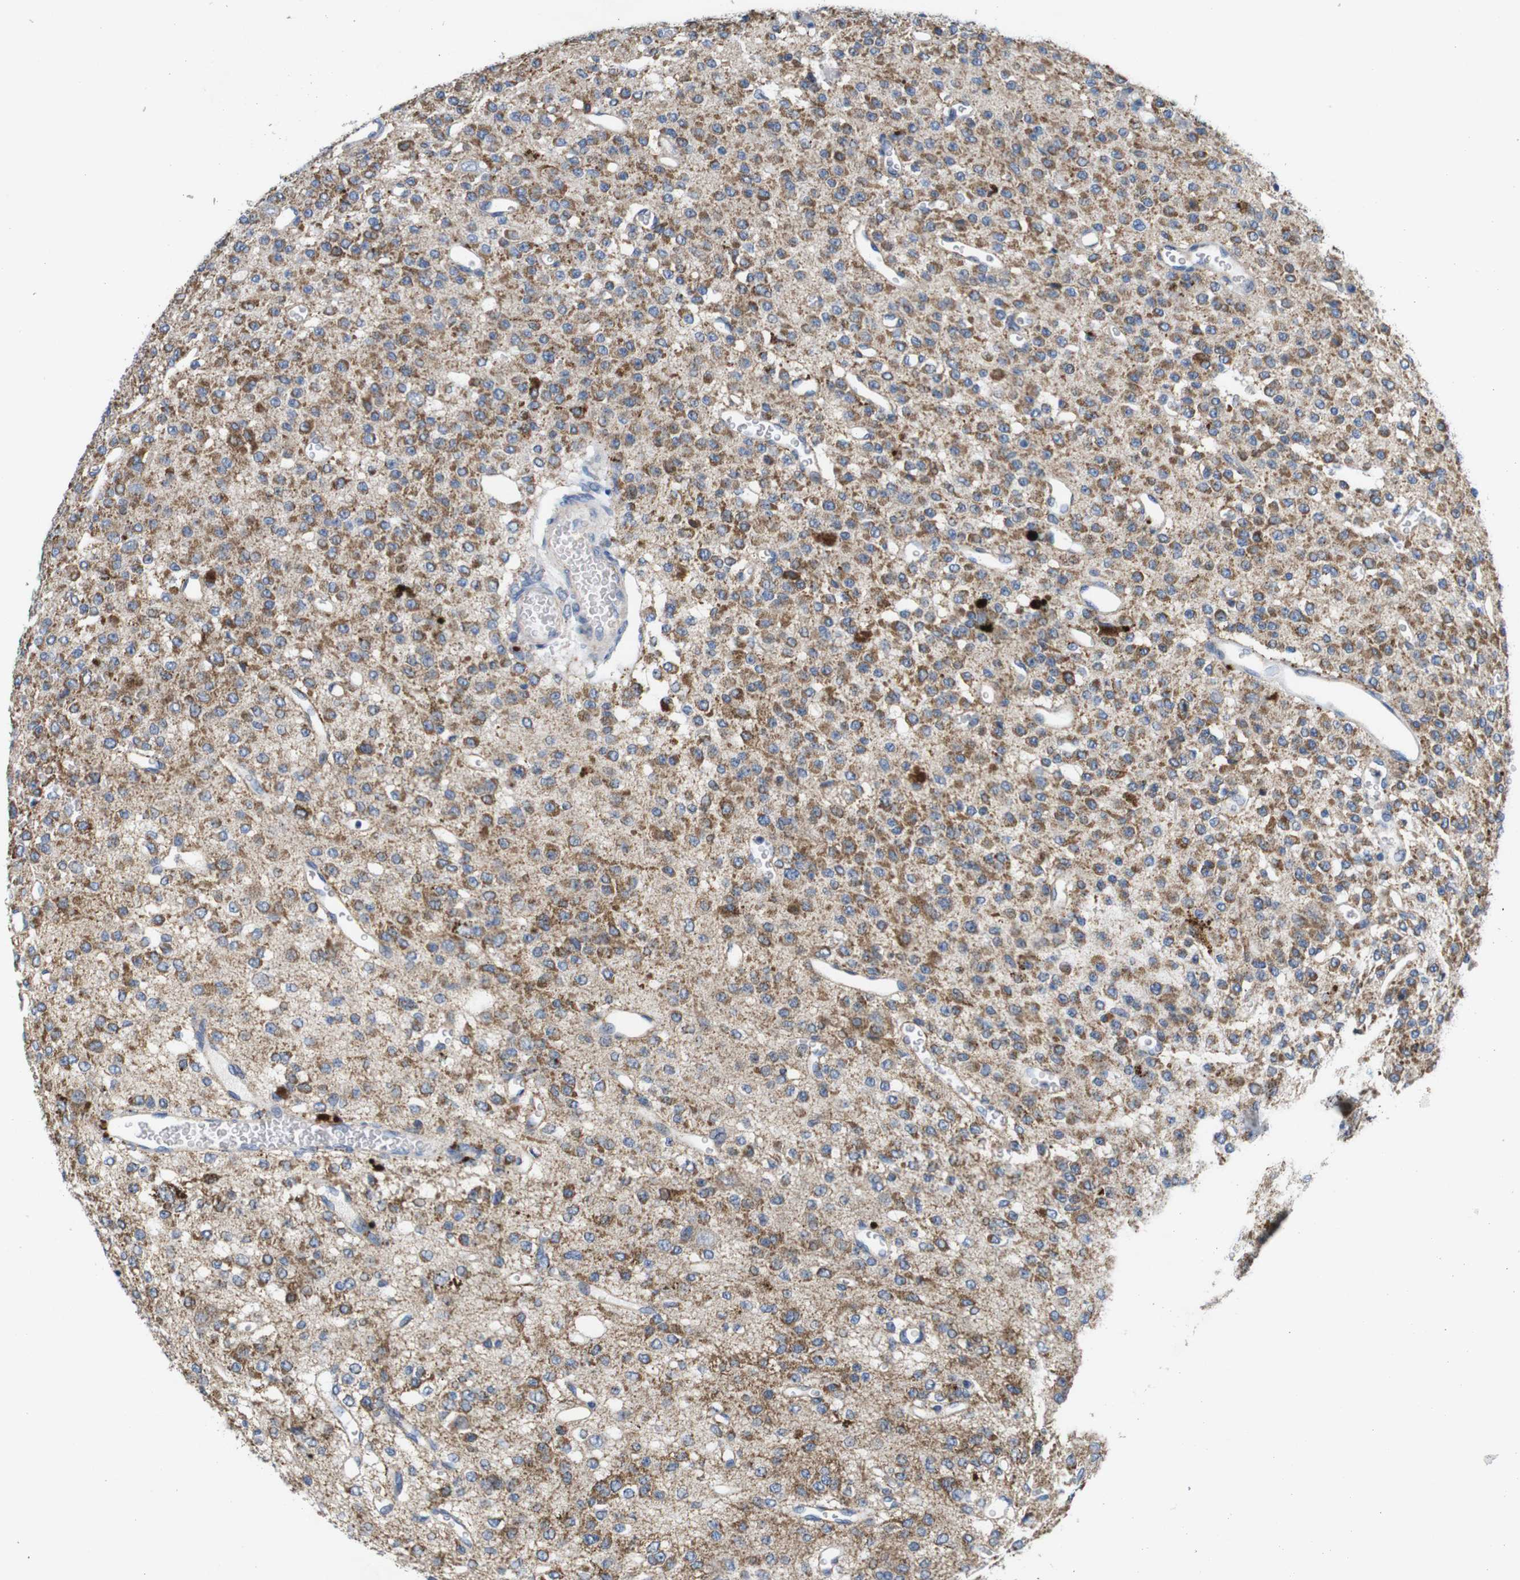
{"staining": {"intensity": "moderate", "quantity": ">75%", "location": "cytoplasmic/membranous"}, "tissue": "glioma", "cell_type": "Tumor cells", "image_type": "cancer", "snomed": [{"axis": "morphology", "description": "Glioma, malignant, Low grade"}, {"axis": "topography", "description": "Brain"}], "caption": "Immunohistochemical staining of glioma reveals medium levels of moderate cytoplasmic/membranous protein expression in approximately >75% of tumor cells.", "gene": "F2RL1", "patient": {"sex": "male", "age": 38}}